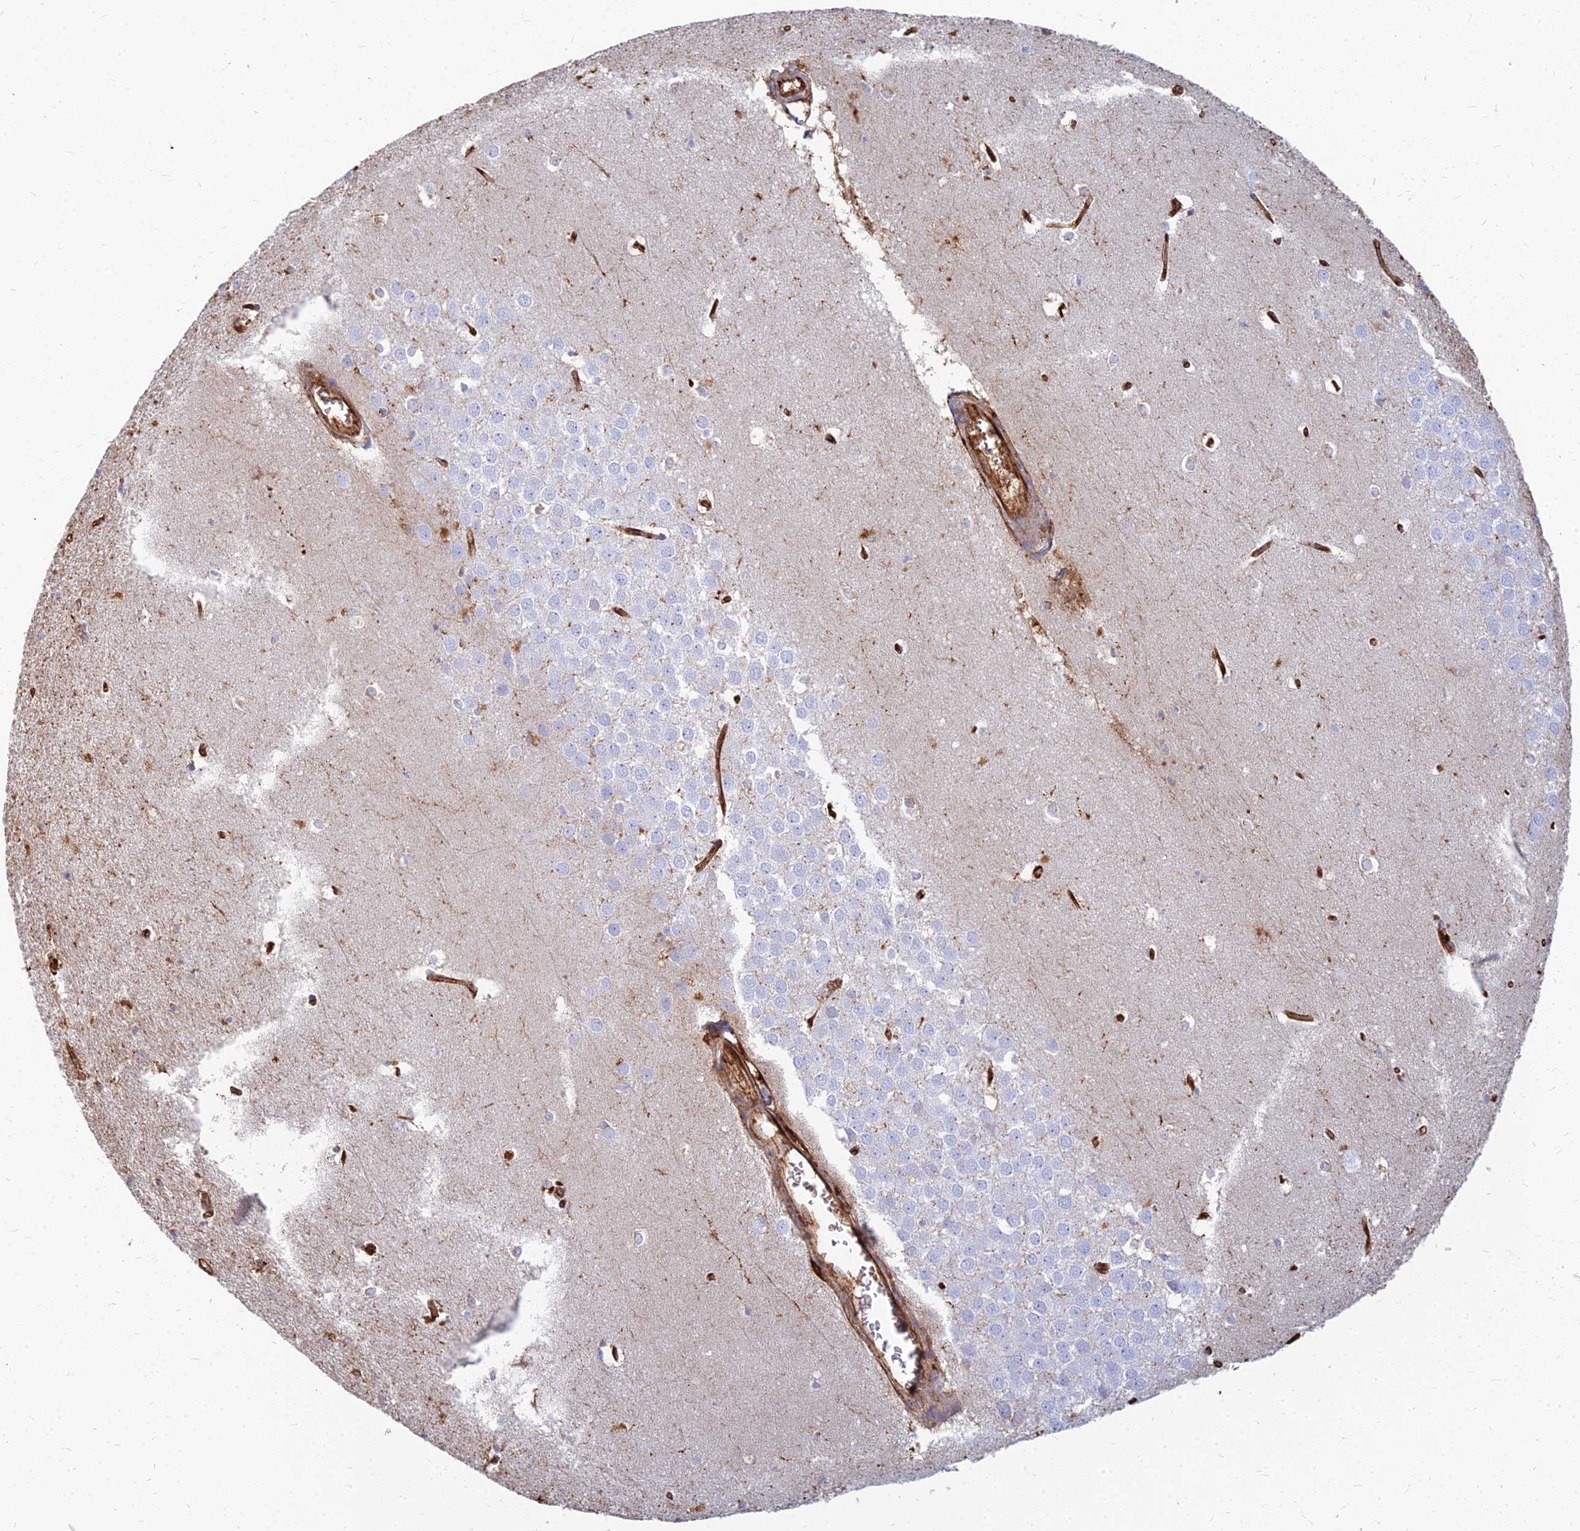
{"staining": {"intensity": "negative", "quantity": "none", "location": "none"}, "tissue": "hippocampus", "cell_type": "Glial cells", "image_type": "normal", "snomed": [{"axis": "morphology", "description": "Normal tissue, NOS"}, {"axis": "topography", "description": "Hippocampus"}], "caption": "This histopathology image is of unremarkable hippocampus stained with IHC to label a protein in brown with the nuclei are counter-stained blue. There is no expression in glial cells.", "gene": "VAT1", "patient": {"sex": "female", "age": 64}}